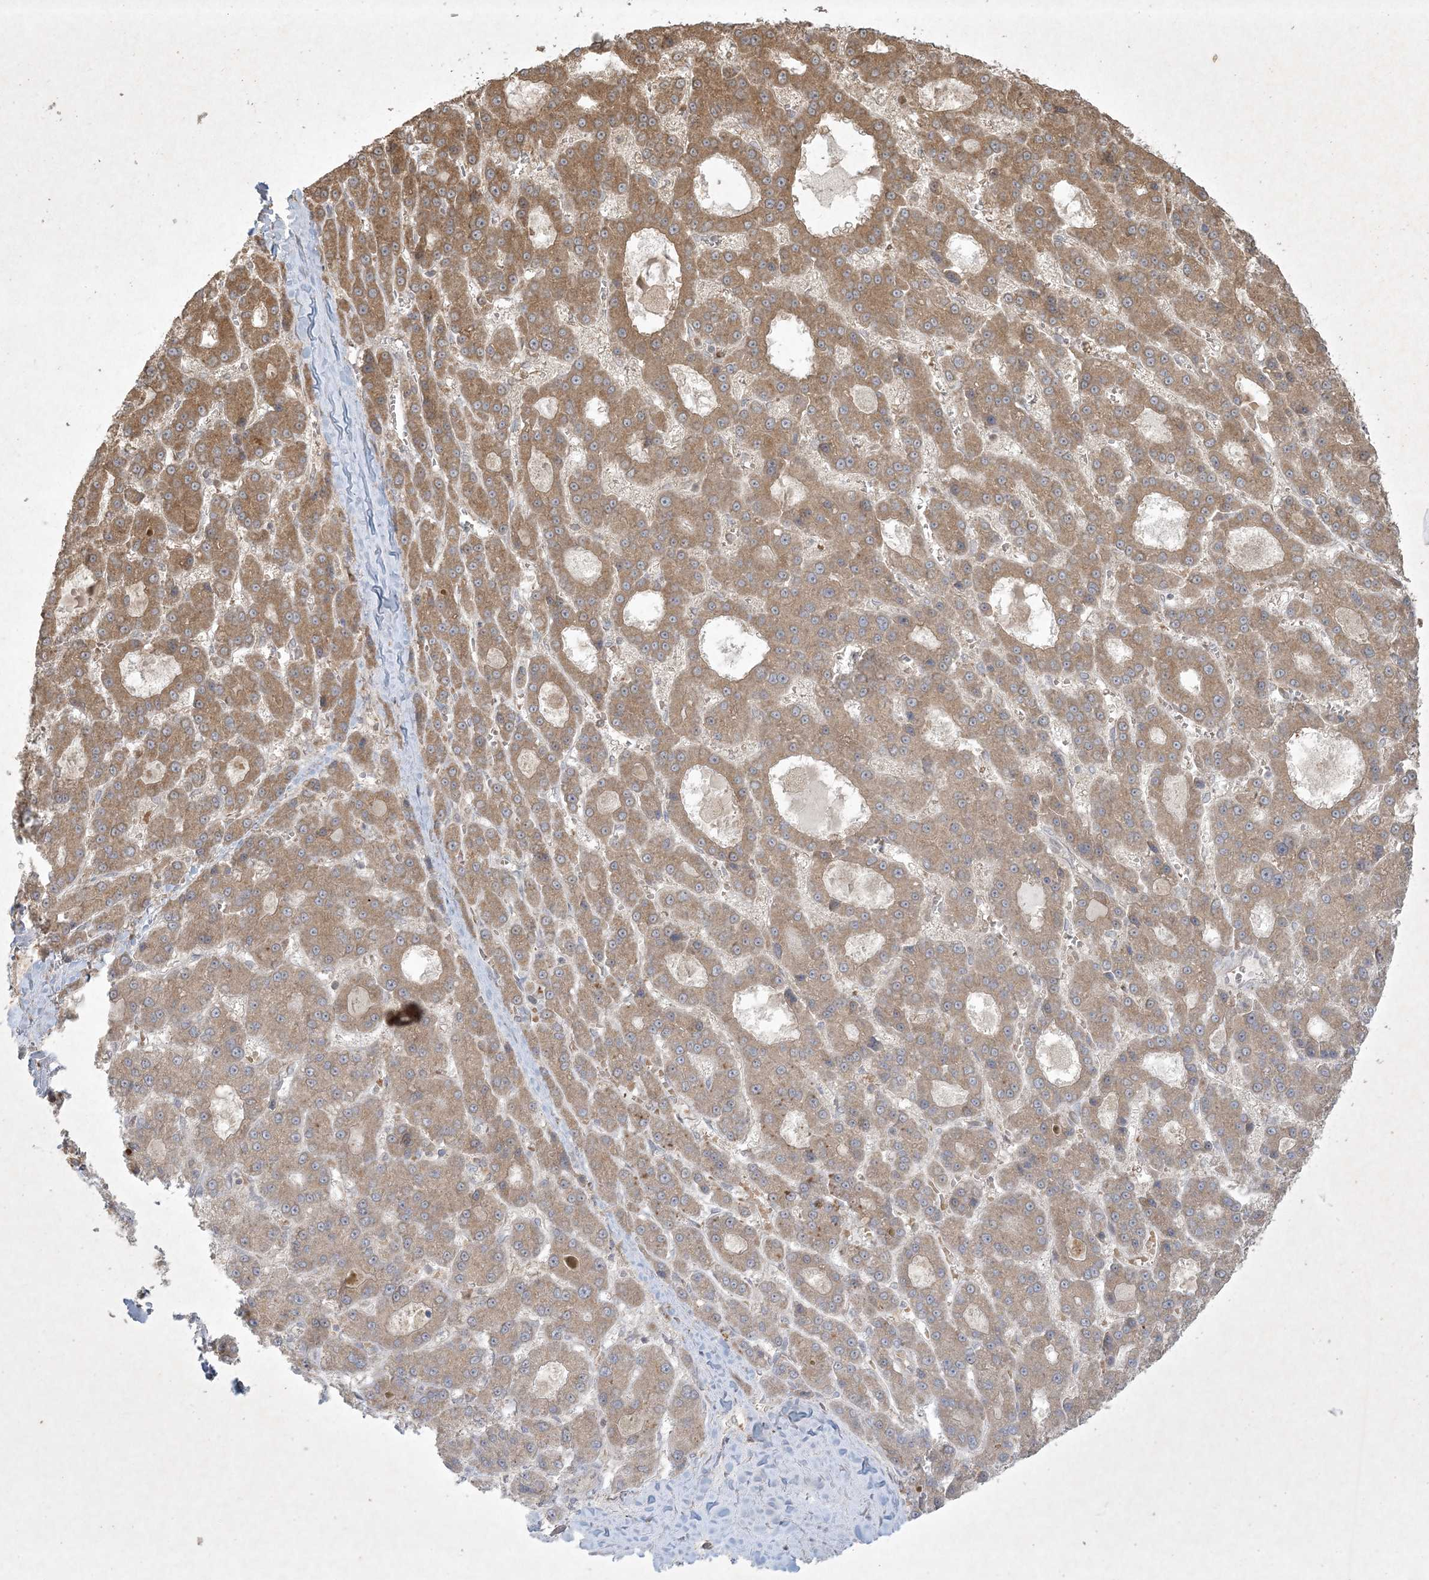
{"staining": {"intensity": "moderate", "quantity": ">75%", "location": "cytoplasmic/membranous"}, "tissue": "liver cancer", "cell_type": "Tumor cells", "image_type": "cancer", "snomed": [{"axis": "morphology", "description": "Carcinoma, Hepatocellular, NOS"}, {"axis": "topography", "description": "Liver"}], "caption": "Moderate cytoplasmic/membranous staining is identified in about >75% of tumor cells in liver hepatocellular carcinoma. (brown staining indicates protein expression, while blue staining denotes nuclei).", "gene": "NRBP2", "patient": {"sex": "male", "age": 70}}